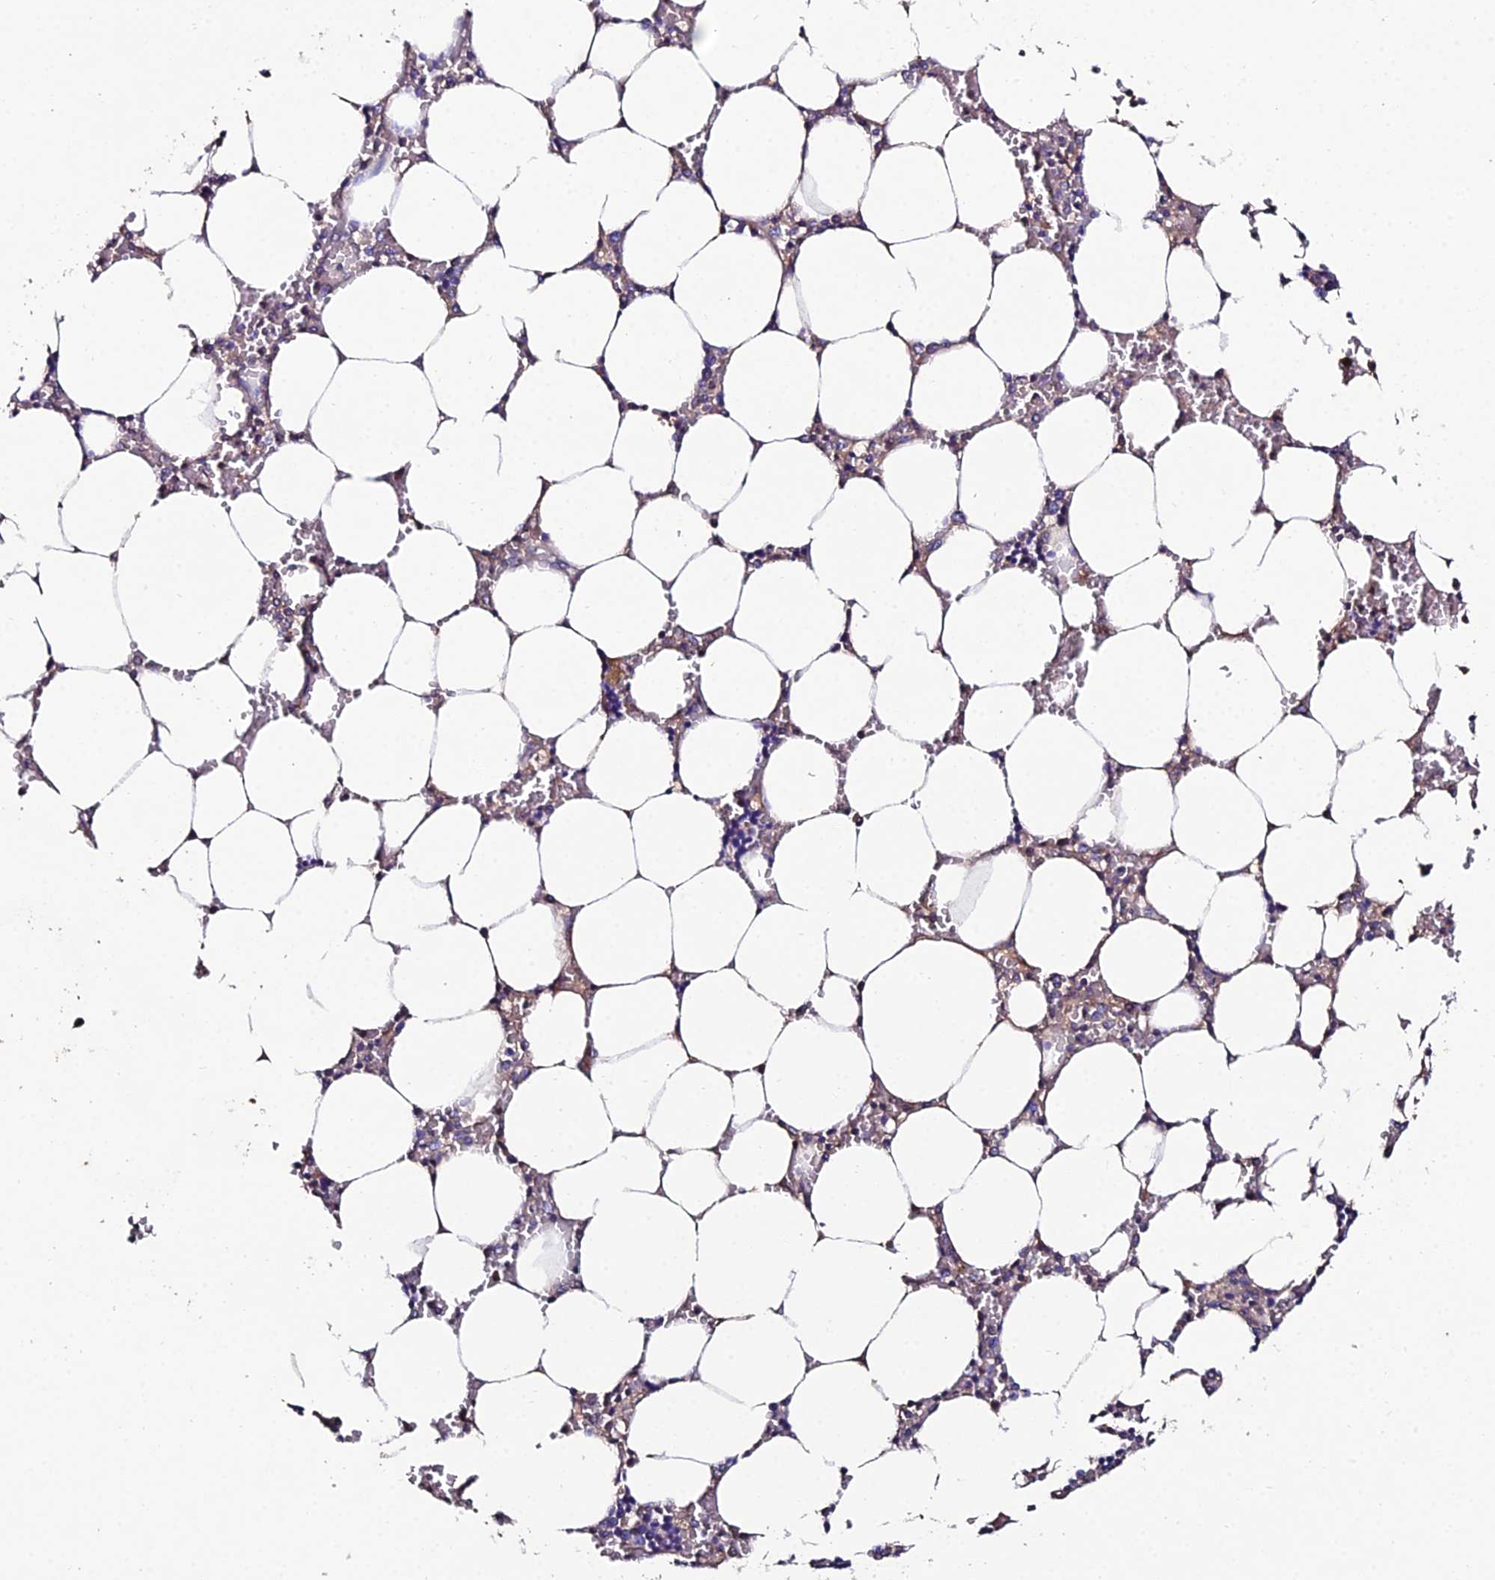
{"staining": {"intensity": "negative", "quantity": "none", "location": "none"}, "tissue": "bone marrow", "cell_type": "Hematopoietic cells", "image_type": "normal", "snomed": [{"axis": "morphology", "description": "Normal tissue, NOS"}, {"axis": "topography", "description": "Bone marrow"}], "caption": "A high-resolution image shows immunohistochemistry staining of normal bone marrow, which displays no significant positivity in hematopoietic cells.", "gene": "ESRRG", "patient": {"sex": "male", "age": 64}}